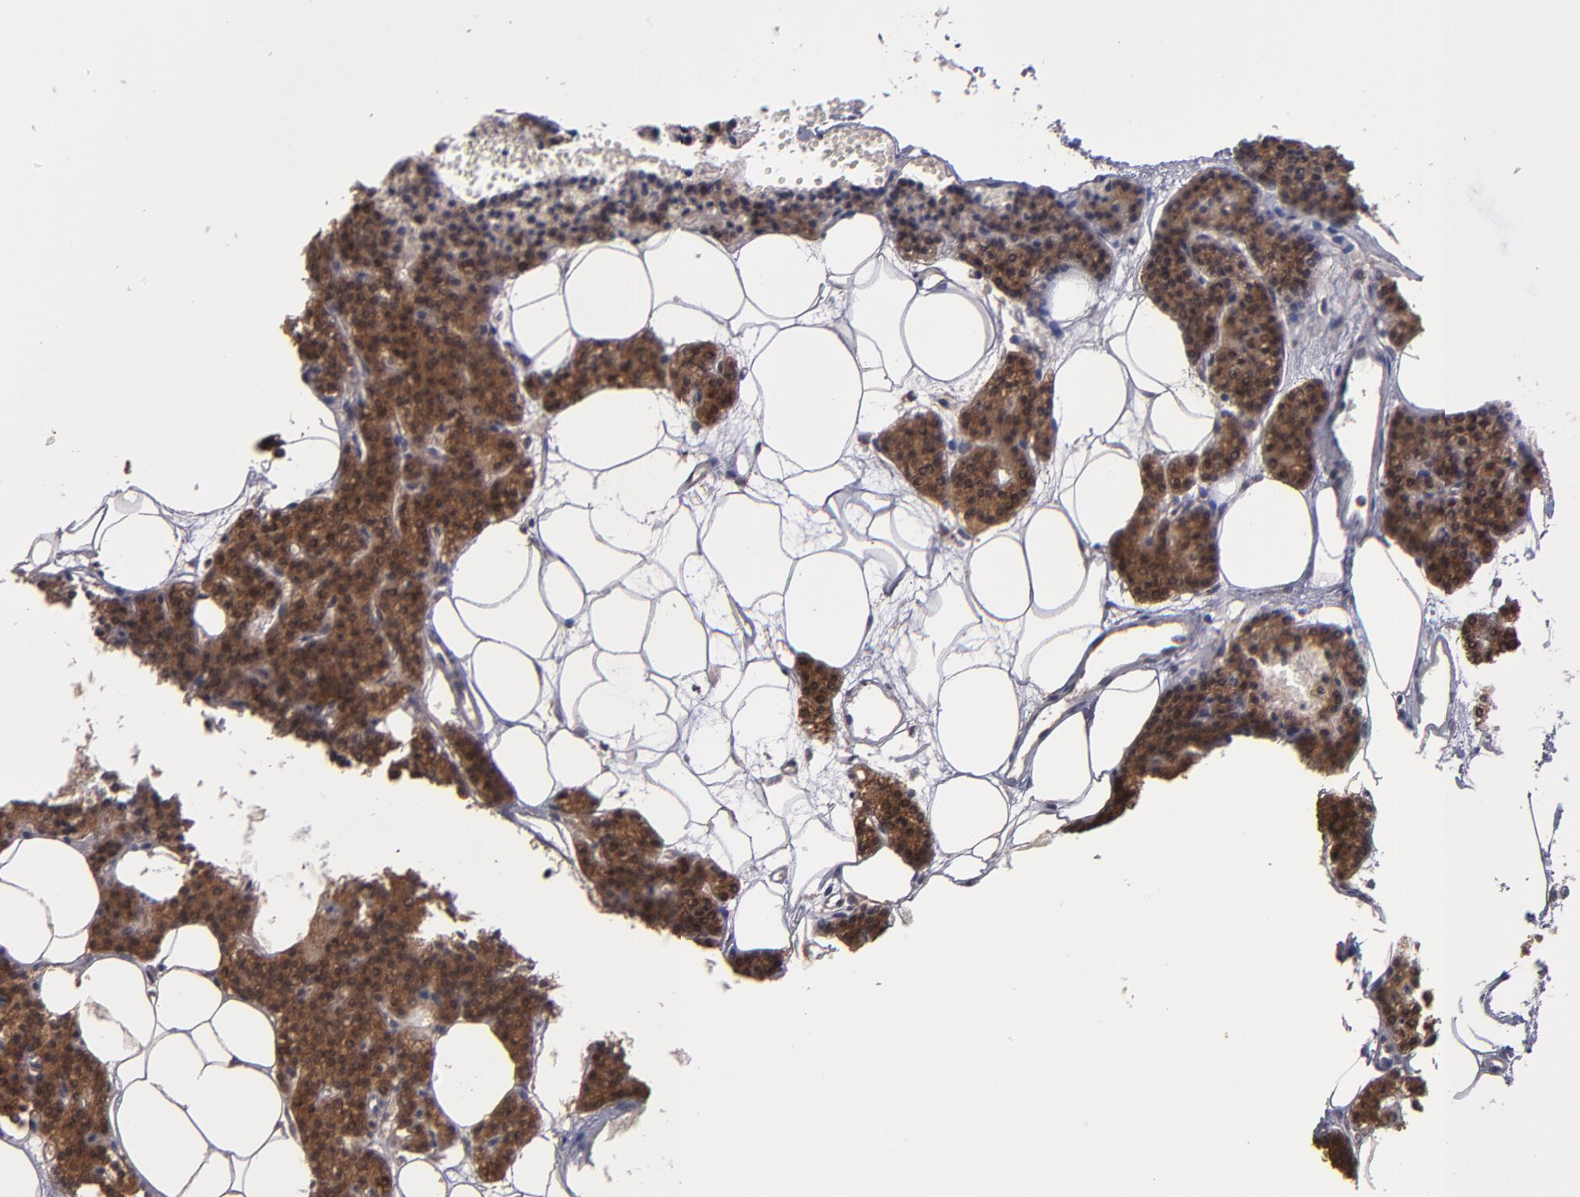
{"staining": {"intensity": "strong", "quantity": ">75%", "location": "cytoplasmic/membranous"}, "tissue": "parathyroid gland", "cell_type": "Glandular cells", "image_type": "normal", "snomed": [{"axis": "morphology", "description": "Normal tissue, NOS"}, {"axis": "topography", "description": "Parathyroid gland"}], "caption": "Parathyroid gland stained for a protein demonstrates strong cytoplasmic/membranous positivity in glandular cells. The staining was performed using DAB (3,3'-diaminobenzidine), with brown indicating positive protein expression. Nuclei are stained blue with hematoxylin.", "gene": "NF2", "patient": {"sex": "male", "age": 24}}